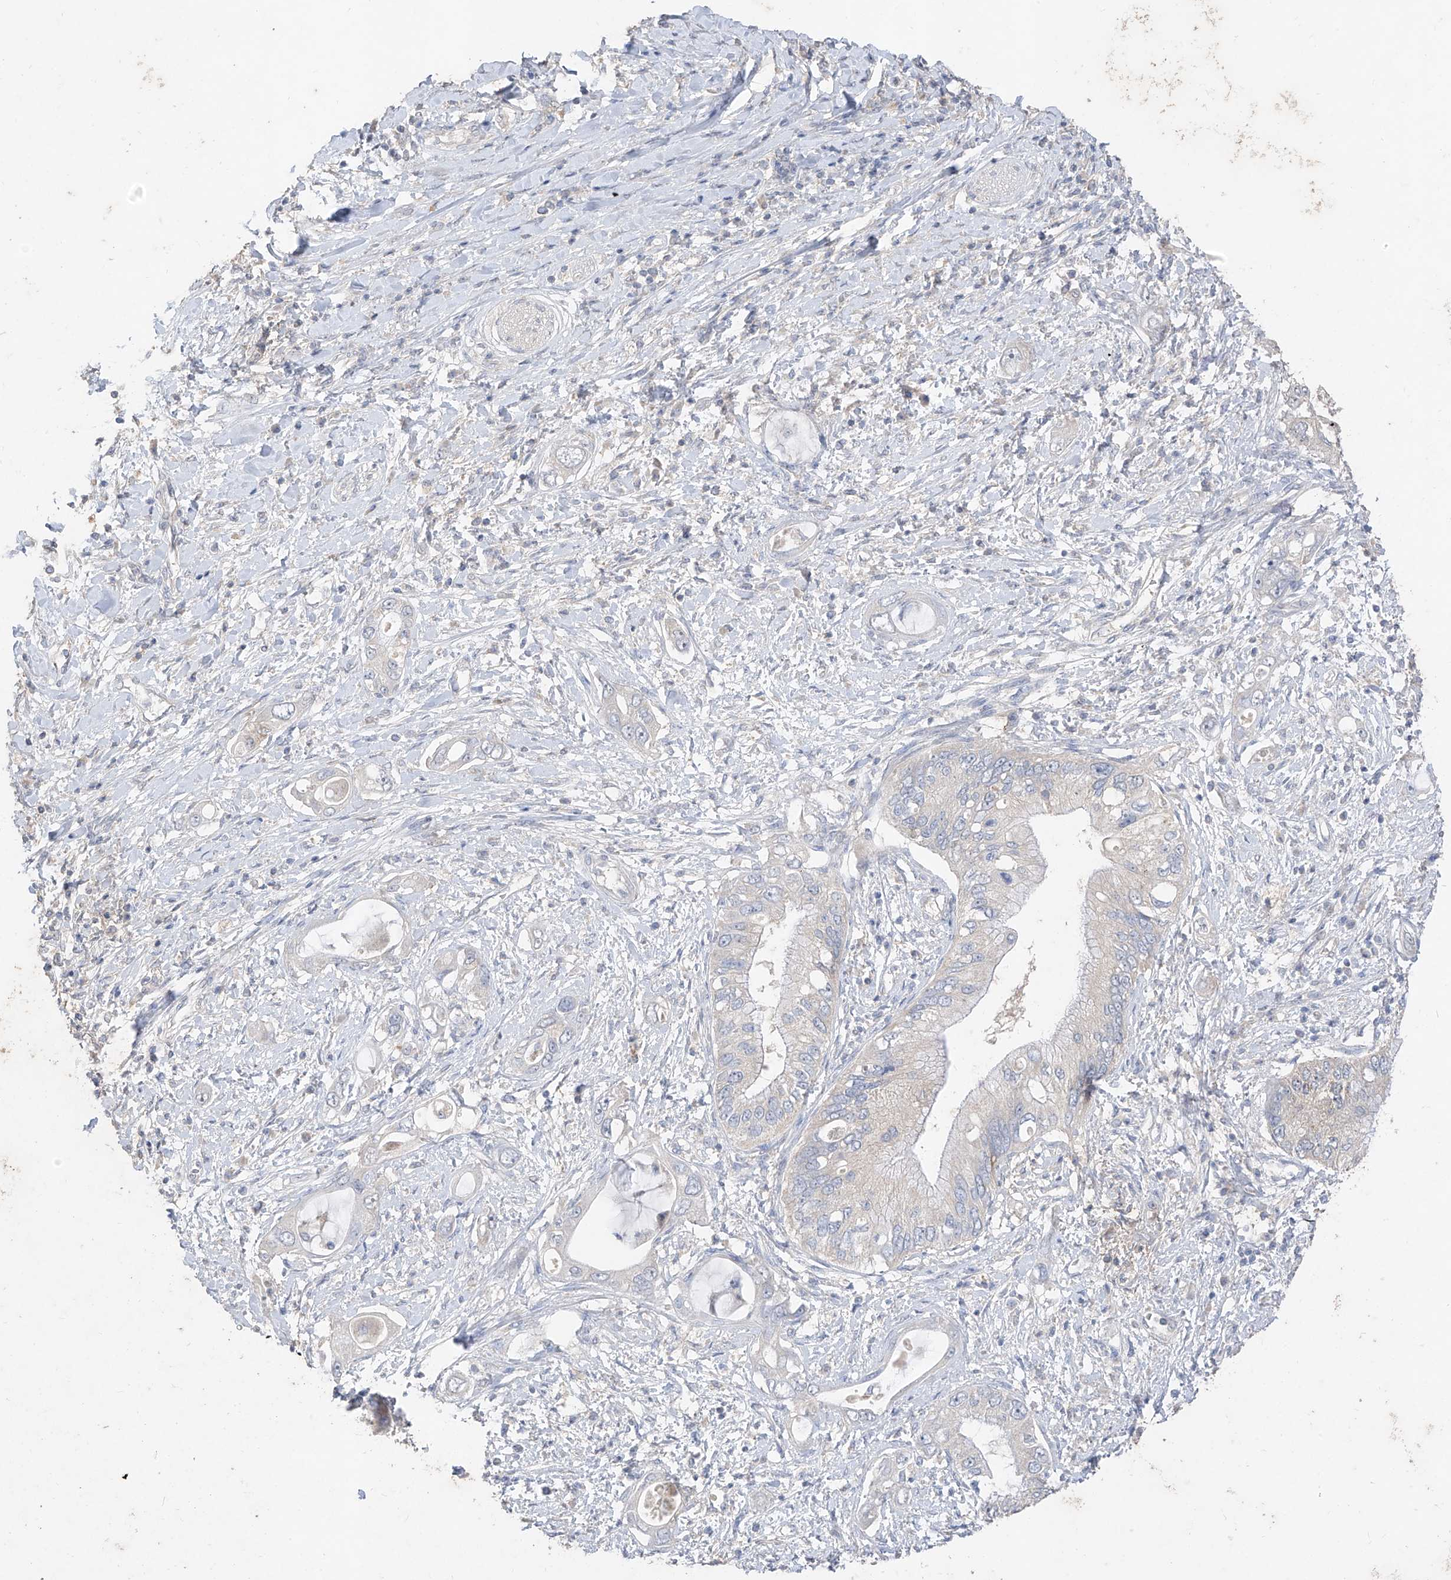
{"staining": {"intensity": "negative", "quantity": "none", "location": "none"}, "tissue": "pancreatic cancer", "cell_type": "Tumor cells", "image_type": "cancer", "snomed": [{"axis": "morphology", "description": "Inflammation, NOS"}, {"axis": "morphology", "description": "Adenocarcinoma, NOS"}, {"axis": "topography", "description": "Pancreas"}], "caption": "A high-resolution histopathology image shows IHC staining of adenocarcinoma (pancreatic), which exhibits no significant positivity in tumor cells.", "gene": "ZZEF1", "patient": {"sex": "female", "age": 56}}